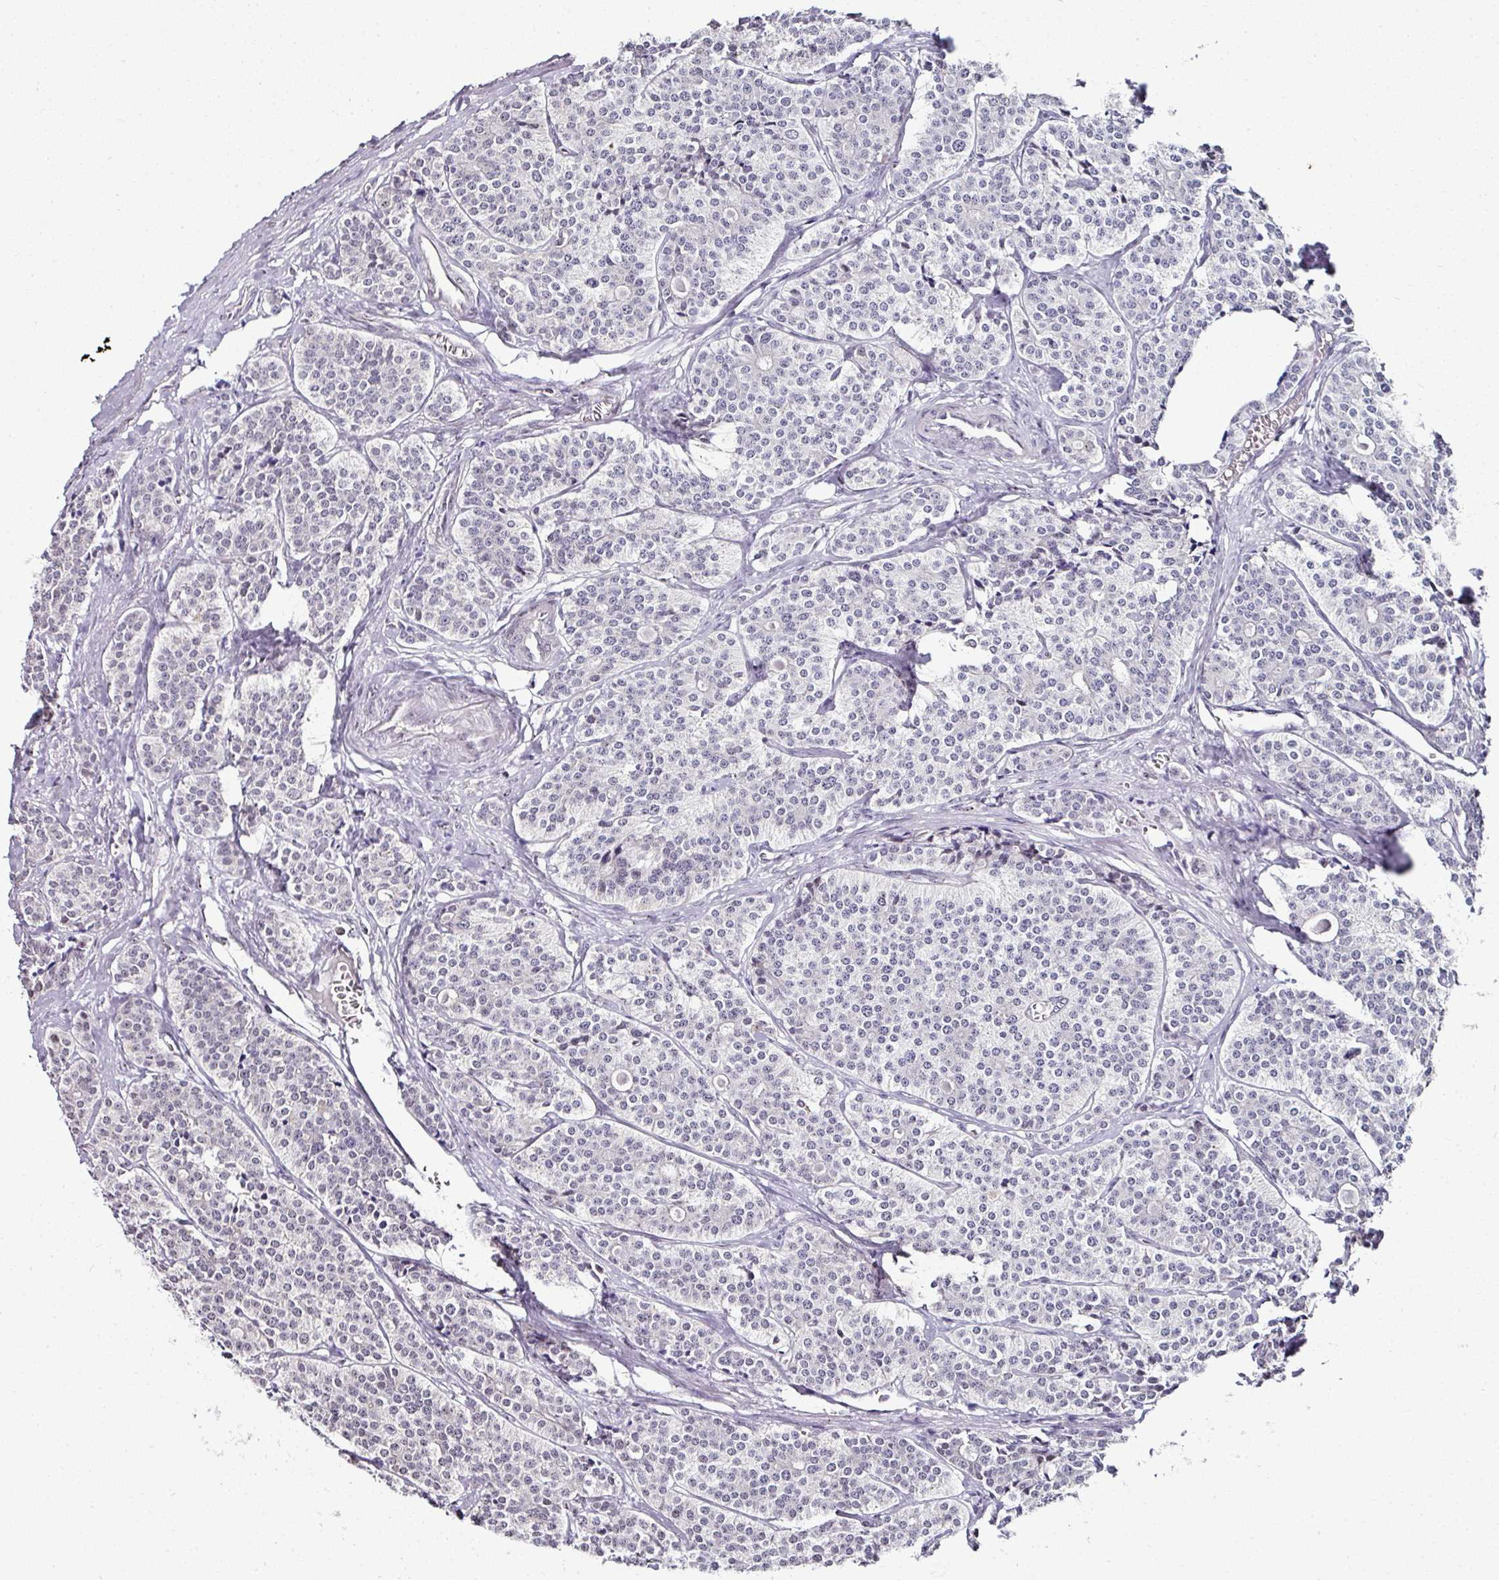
{"staining": {"intensity": "negative", "quantity": "none", "location": "none"}, "tissue": "carcinoid", "cell_type": "Tumor cells", "image_type": "cancer", "snomed": [{"axis": "morphology", "description": "Carcinoid, malignant, NOS"}, {"axis": "topography", "description": "Small intestine"}], "caption": "The histopathology image exhibits no staining of tumor cells in carcinoid. (DAB (3,3'-diaminobenzidine) immunohistochemistry, high magnification).", "gene": "NACC2", "patient": {"sex": "male", "age": 63}}